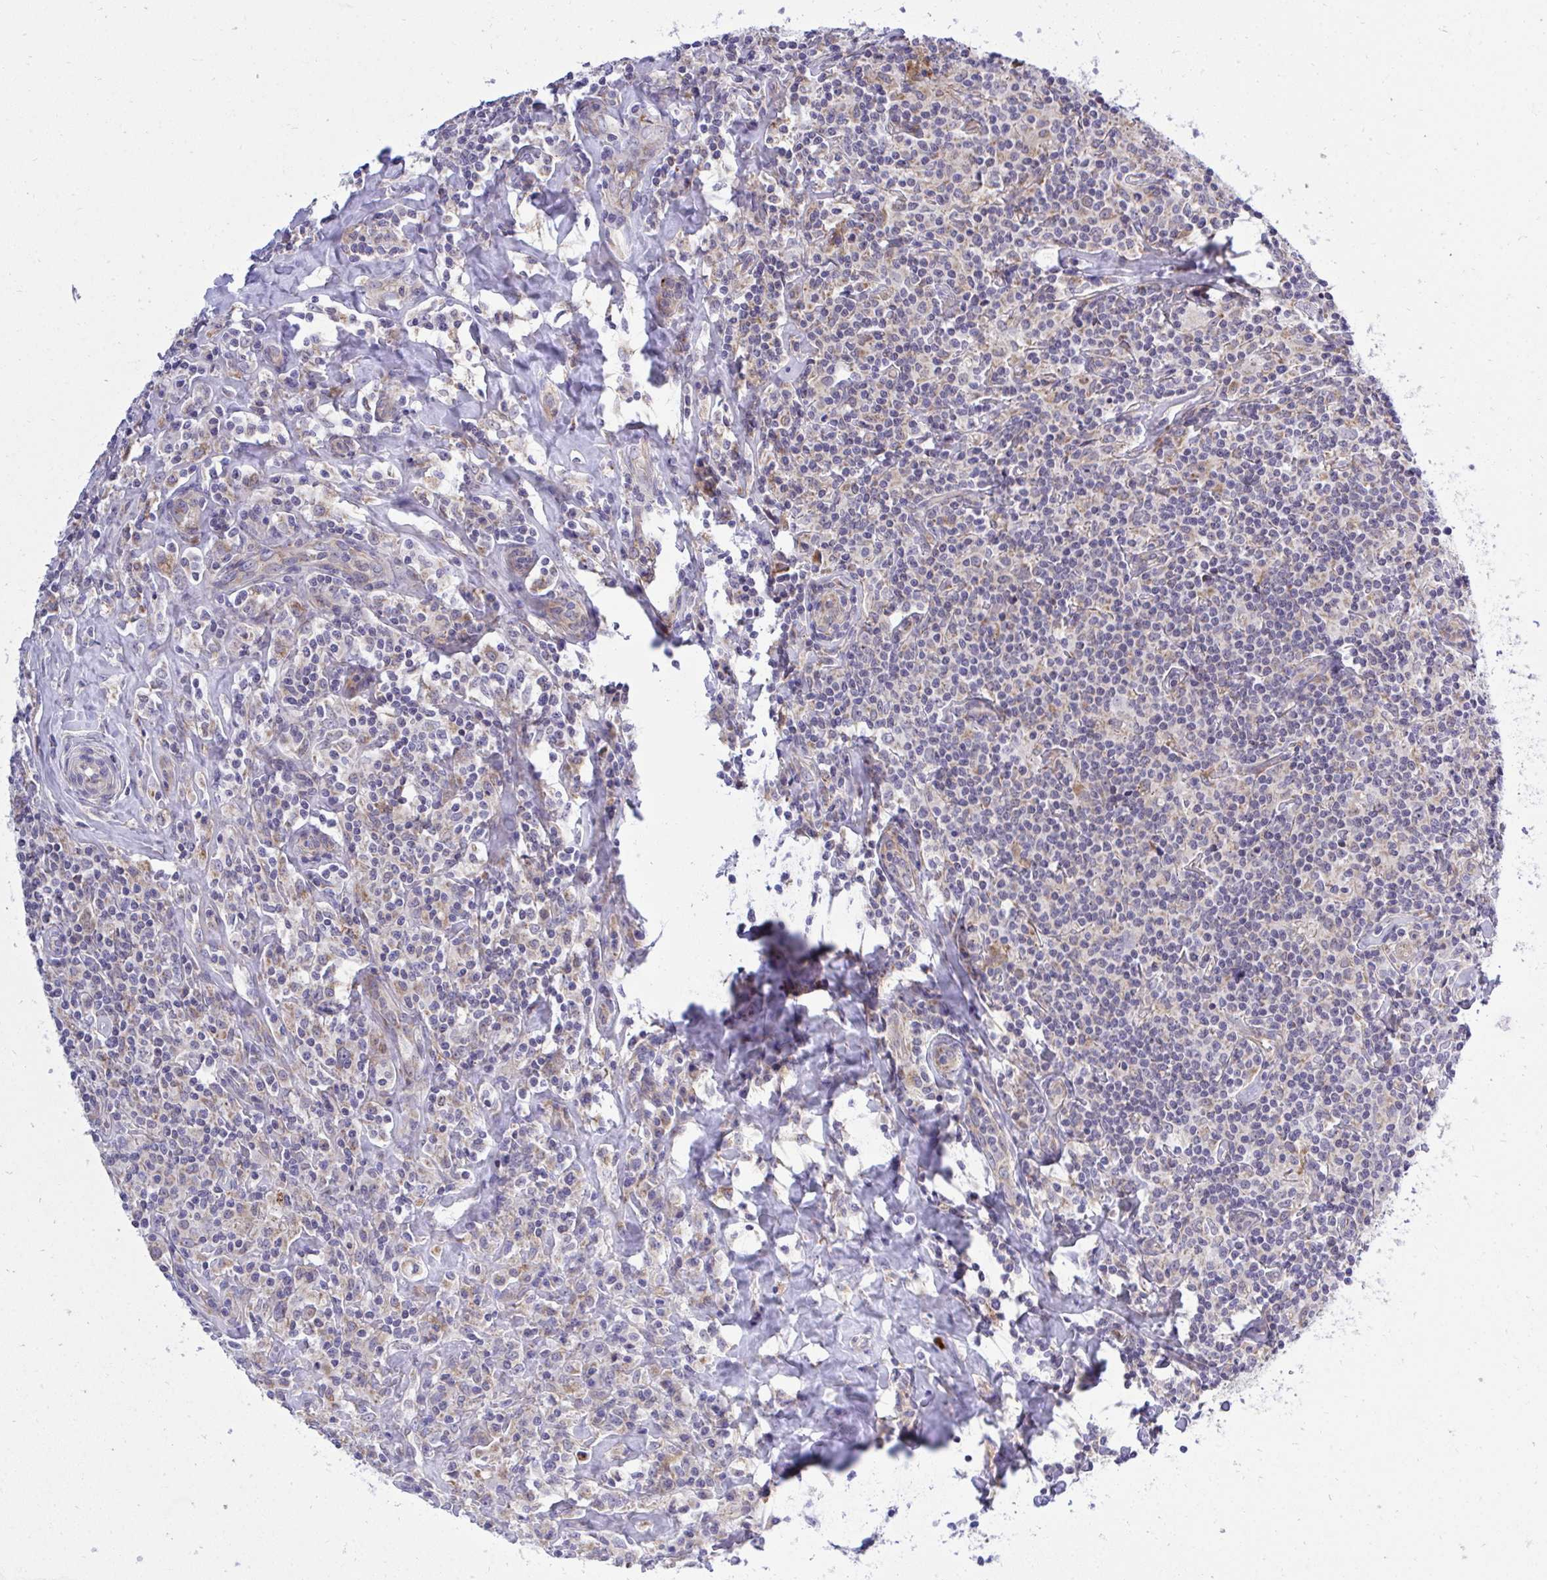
{"staining": {"intensity": "negative", "quantity": "none", "location": "none"}, "tissue": "lymphoma", "cell_type": "Tumor cells", "image_type": "cancer", "snomed": [{"axis": "morphology", "description": "Hodgkin's disease, NOS"}, {"axis": "morphology", "description": "Hodgkin's lymphoma, nodular sclerosis"}, {"axis": "topography", "description": "Lymph node"}], "caption": "This is a photomicrograph of immunohistochemistry staining of Hodgkin's lymphoma, nodular sclerosis, which shows no staining in tumor cells.", "gene": "XAF1", "patient": {"sex": "female", "age": 10}}